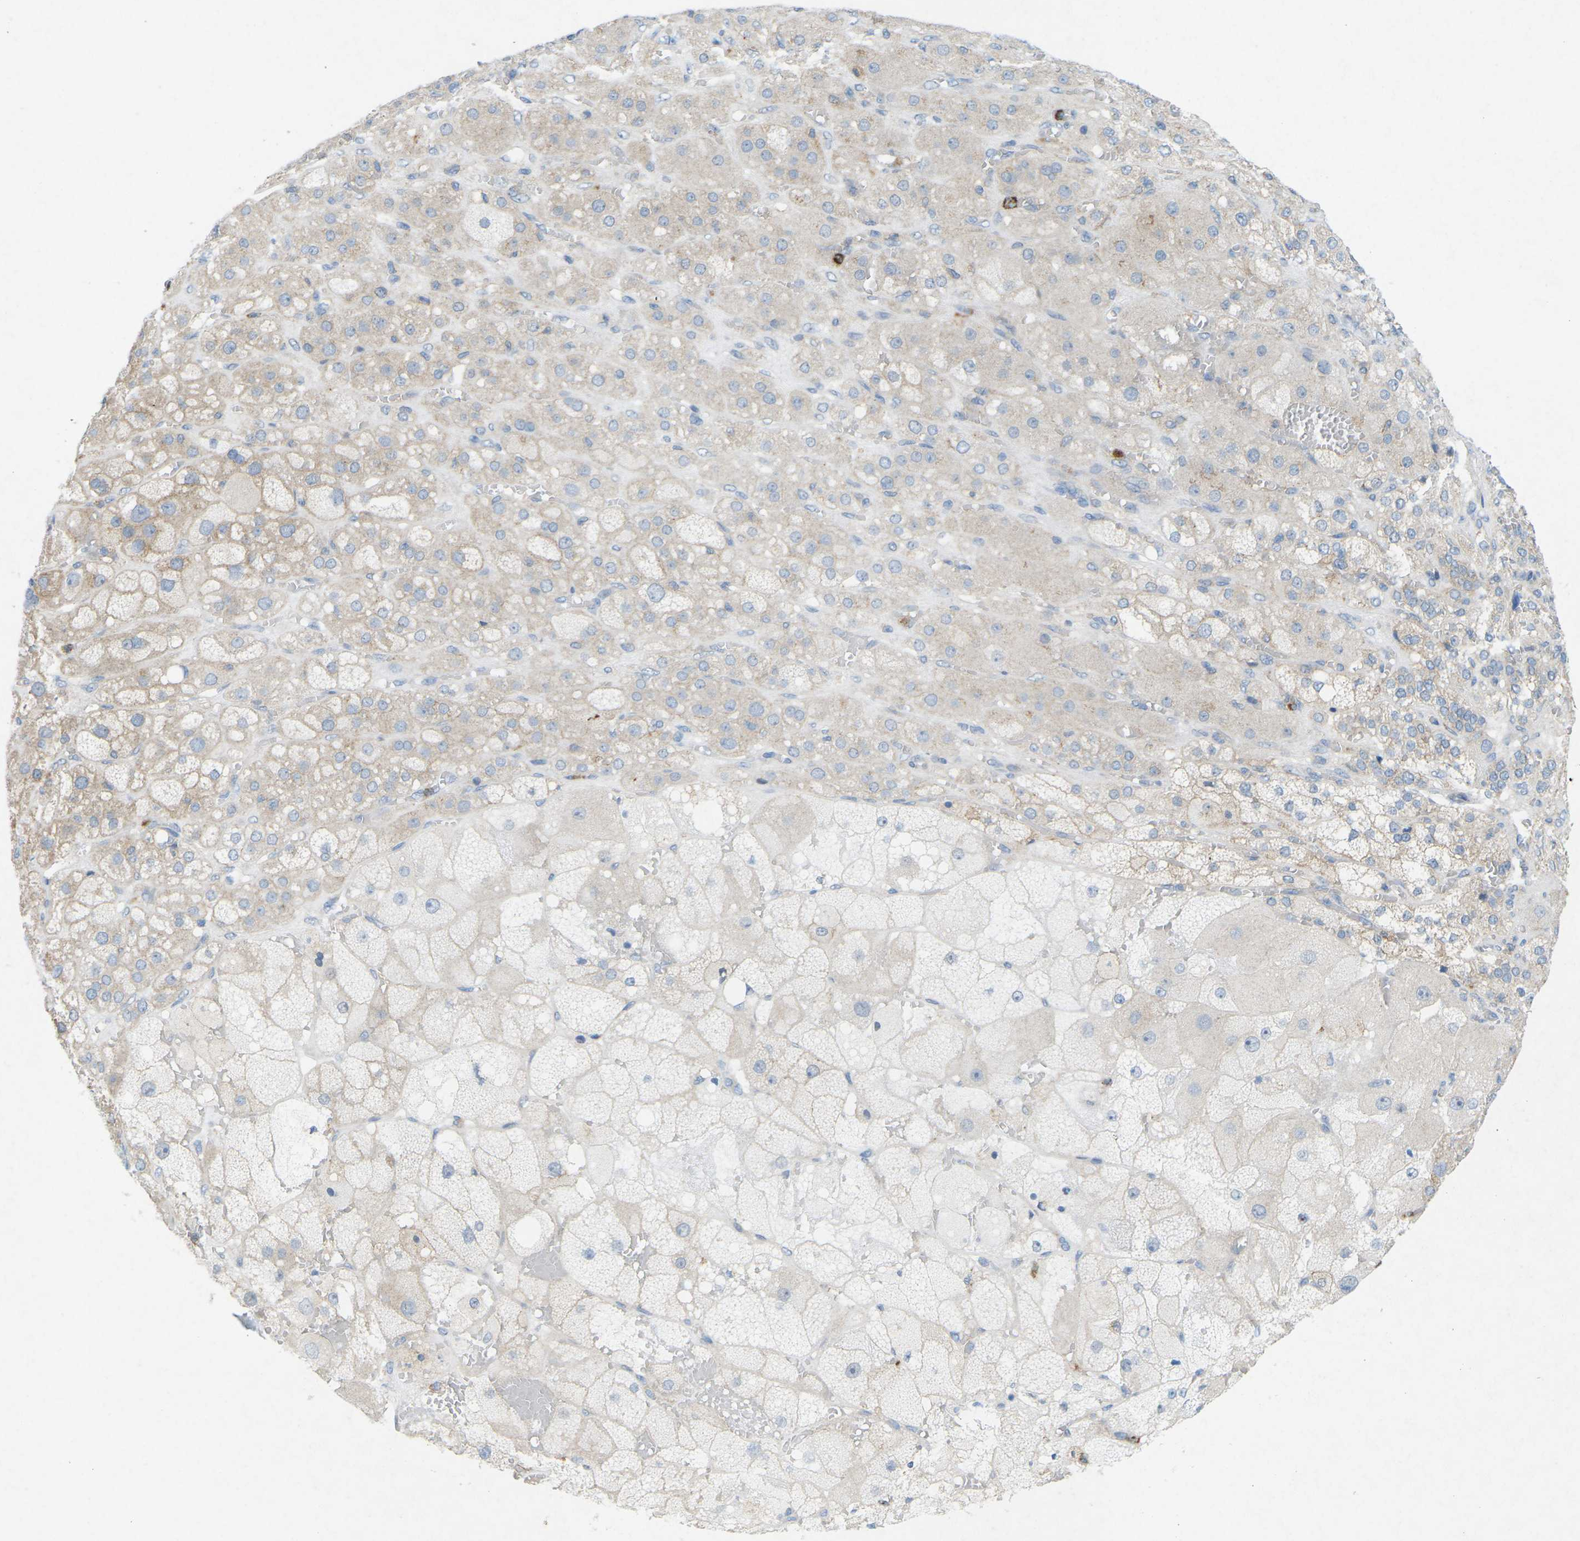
{"staining": {"intensity": "moderate", "quantity": ">75%", "location": "cytoplasmic/membranous"}, "tissue": "adrenal gland", "cell_type": "Glandular cells", "image_type": "normal", "snomed": [{"axis": "morphology", "description": "Normal tissue, NOS"}, {"axis": "topography", "description": "Adrenal gland"}], "caption": "Immunohistochemistry (IHC) image of unremarkable adrenal gland: human adrenal gland stained using immunohistochemistry (IHC) shows medium levels of moderate protein expression localized specifically in the cytoplasmic/membranous of glandular cells, appearing as a cytoplasmic/membranous brown color.", "gene": "STK11", "patient": {"sex": "female", "age": 47}}